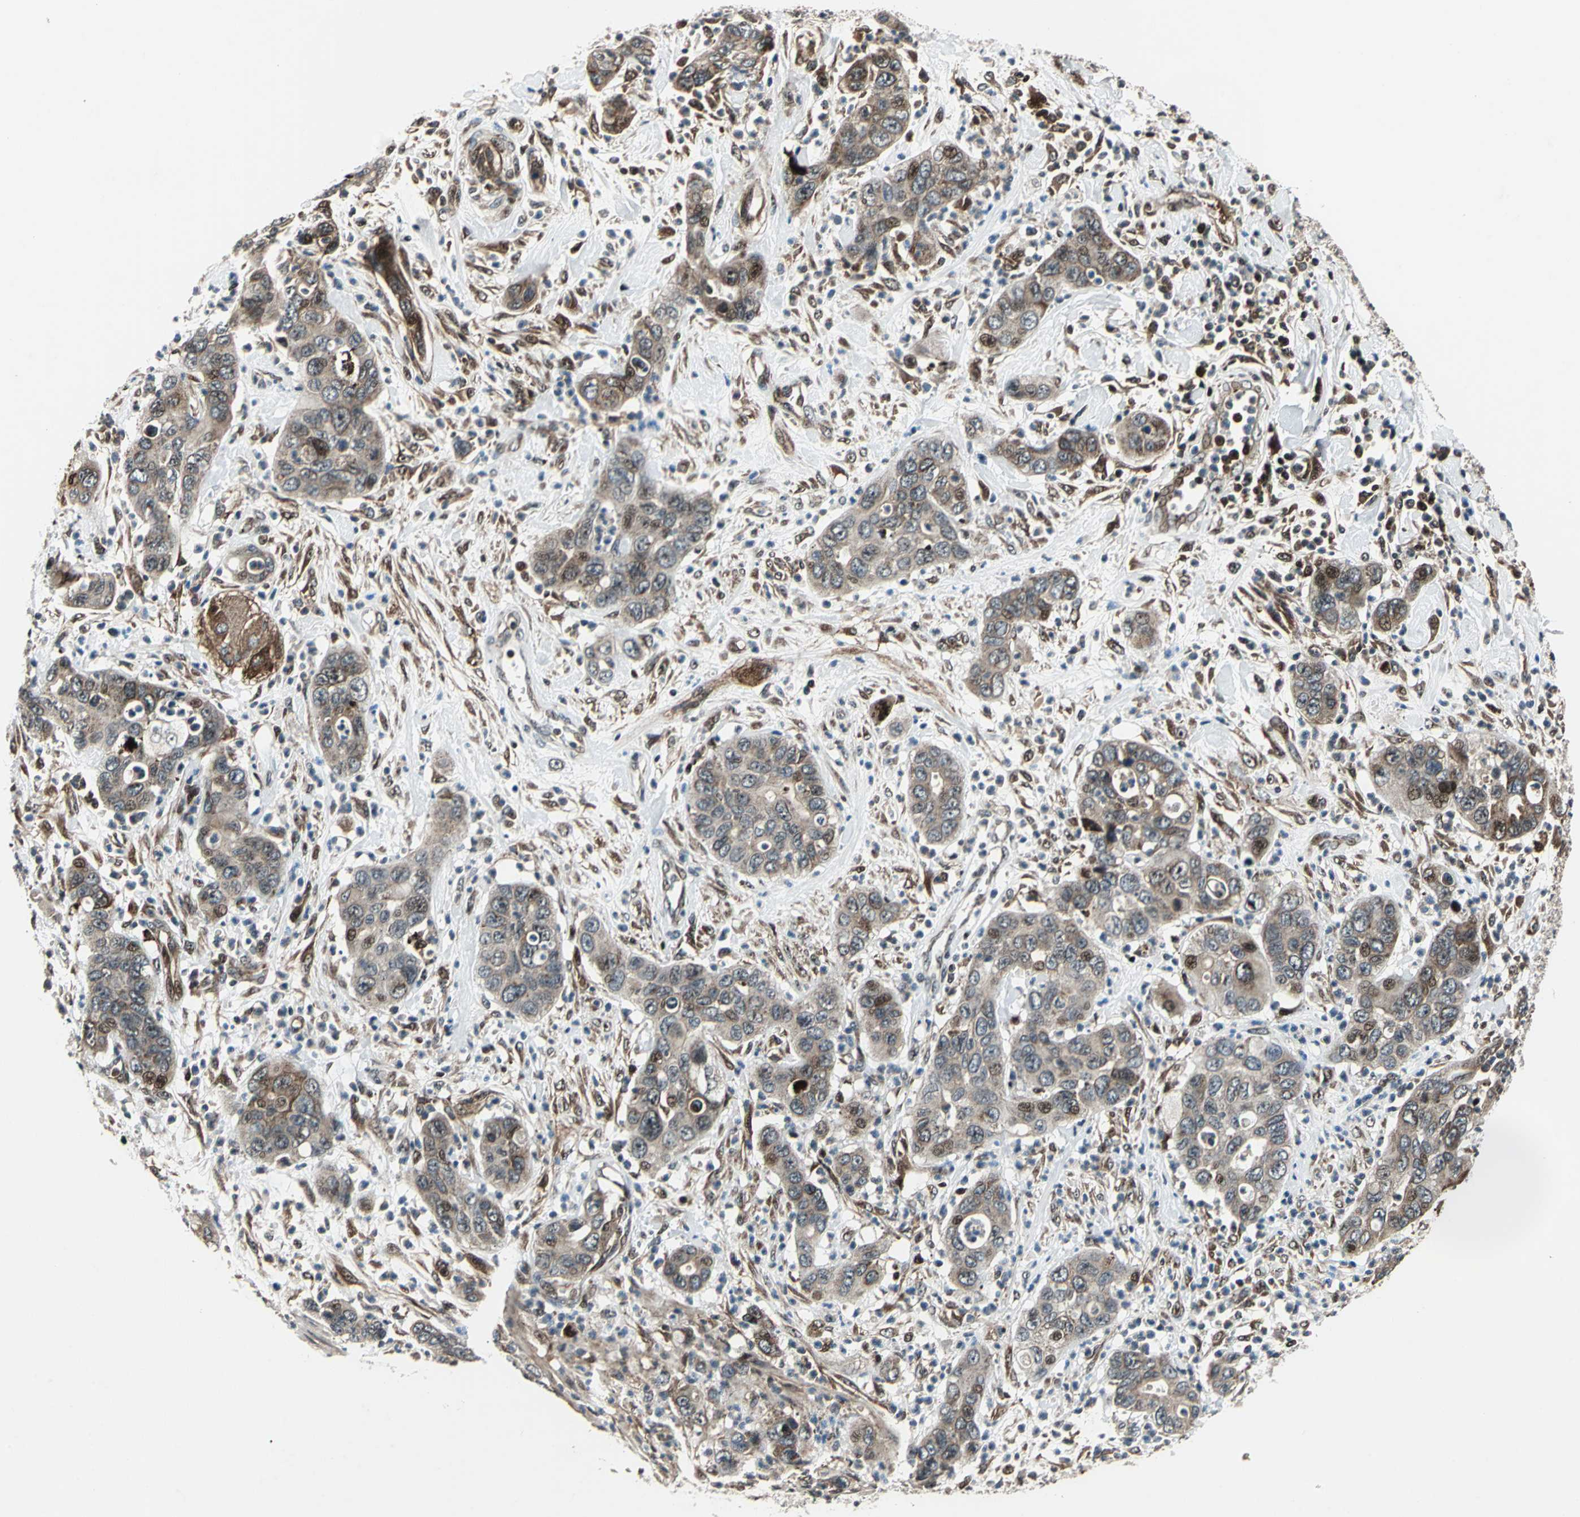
{"staining": {"intensity": "moderate", "quantity": "25%-75%", "location": "cytoplasmic/membranous,nuclear"}, "tissue": "pancreatic cancer", "cell_type": "Tumor cells", "image_type": "cancer", "snomed": [{"axis": "morphology", "description": "Adenocarcinoma, NOS"}, {"axis": "topography", "description": "Pancreas"}], "caption": "DAB immunohistochemical staining of pancreatic adenocarcinoma exhibits moderate cytoplasmic/membranous and nuclear protein staining in about 25%-75% of tumor cells. The staining was performed using DAB (3,3'-diaminobenzidine) to visualize the protein expression in brown, while the nuclei were stained in blue with hematoxylin (Magnification: 20x).", "gene": "AATF", "patient": {"sex": "female", "age": 71}}